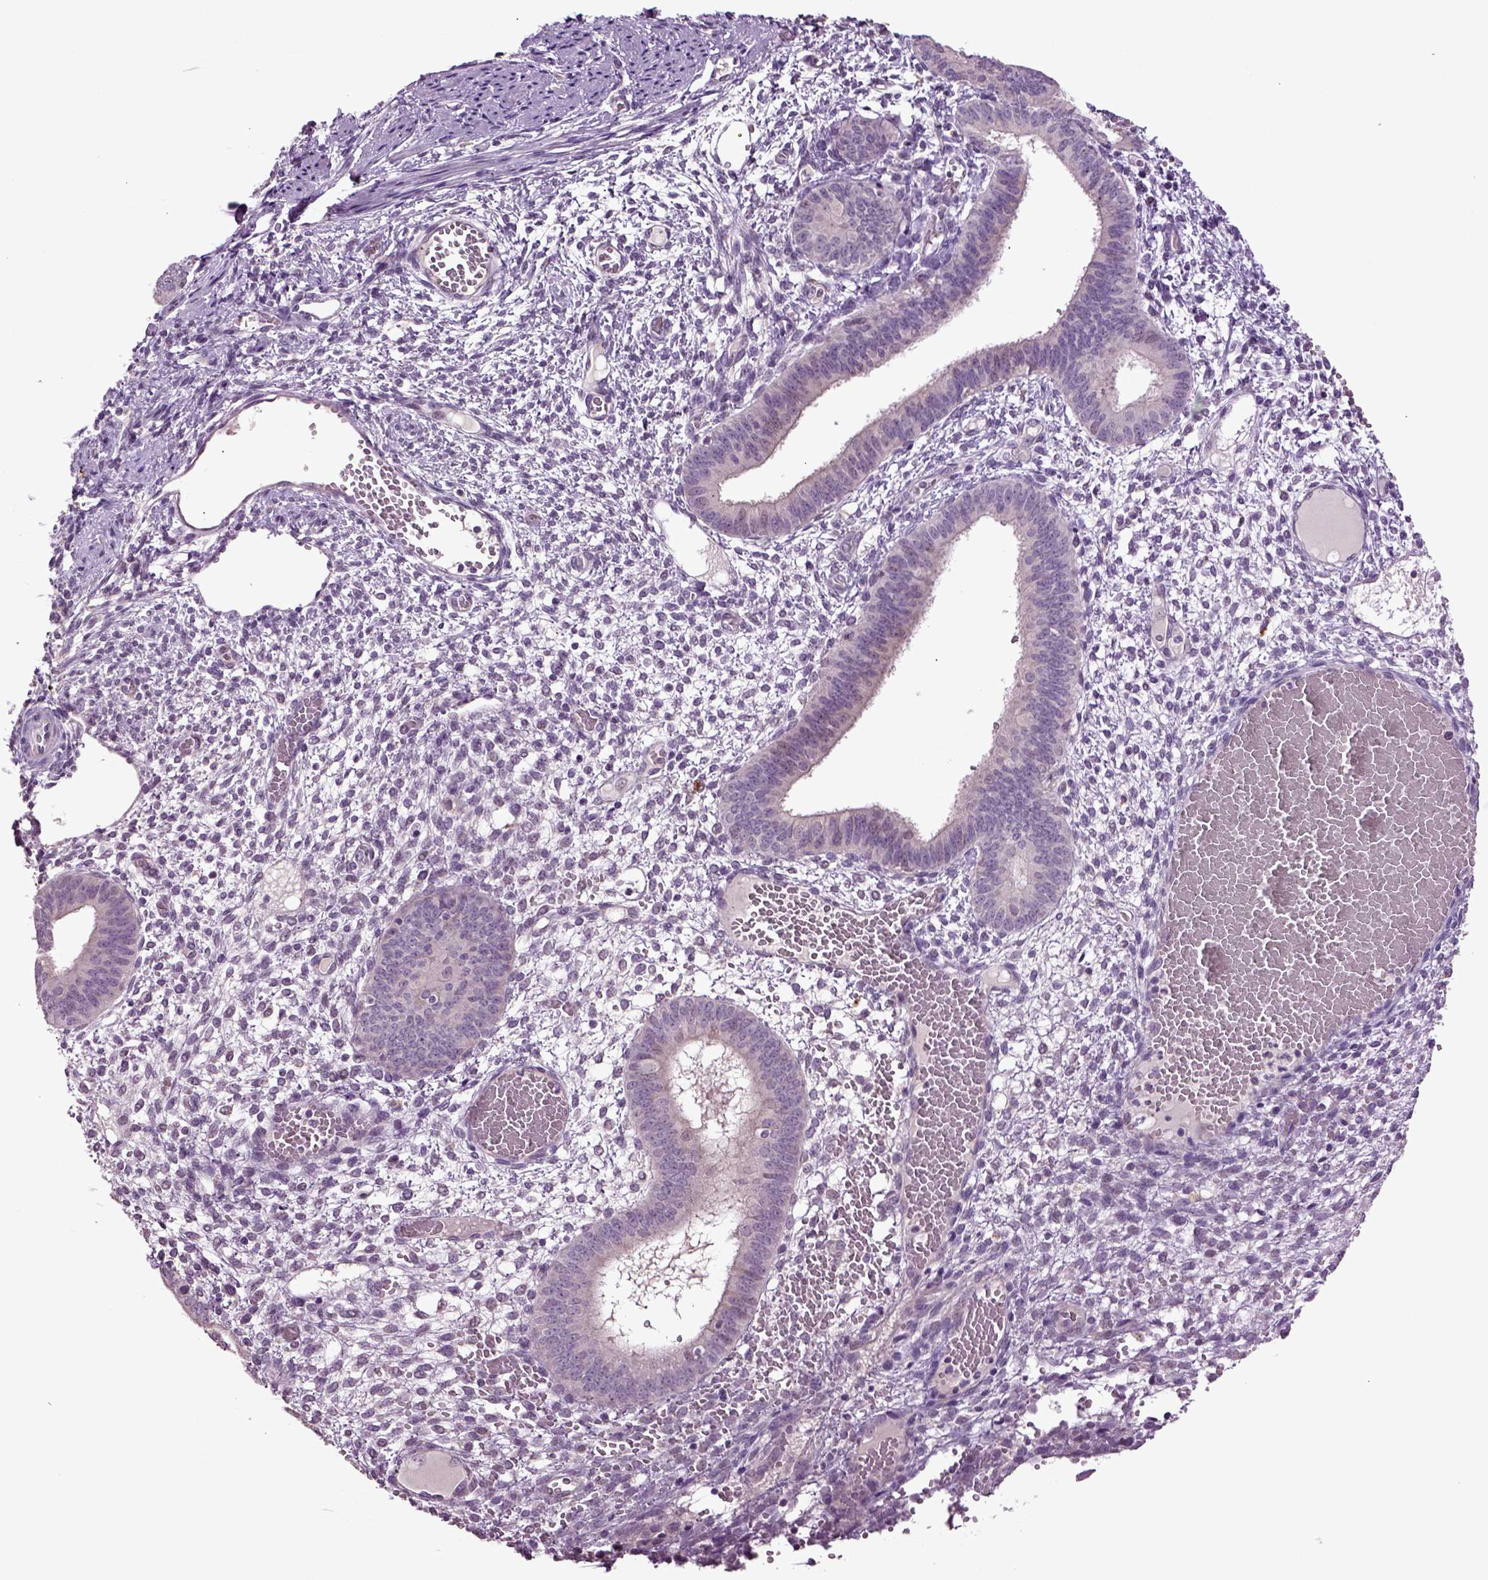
{"staining": {"intensity": "negative", "quantity": "none", "location": "none"}, "tissue": "endometrium", "cell_type": "Cells in endometrial stroma", "image_type": "normal", "snomed": [{"axis": "morphology", "description": "Normal tissue, NOS"}, {"axis": "topography", "description": "Endometrium"}], "caption": "DAB immunohistochemical staining of benign human endometrium exhibits no significant positivity in cells in endometrial stroma.", "gene": "SLC17A6", "patient": {"sex": "female", "age": 42}}